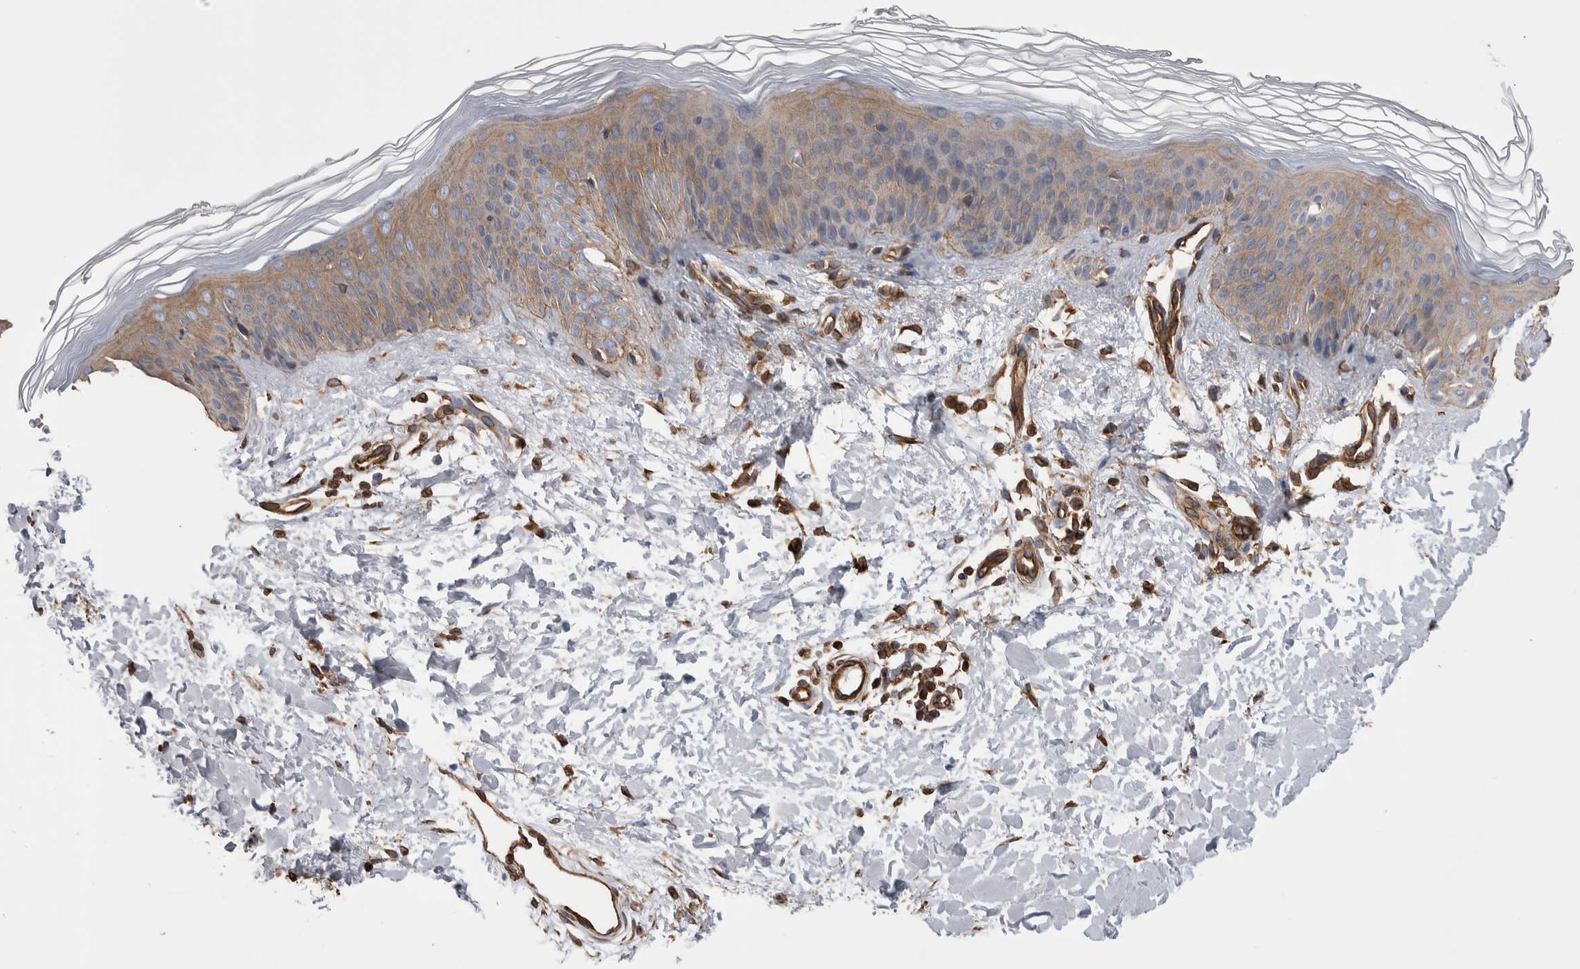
{"staining": {"intensity": "strong", "quantity": ">75%", "location": "cytoplasmic/membranous"}, "tissue": "skin", "cell_type": "Fibroblasts", "image_type": "normal", "snomed": [{"axis": "morphology", "description": "Normal tissue, NOS"}, {"axis": "morphology", "description": "Malignant melanoma, Metastatic site"}, {"axis": "topography", "description": "Skin"}], "caption": "Brown immunohistochemical staining in benign skin demonstrates strong cytoplasmic/membranous positivity in about >75% of fibroblasts.", "gene": "KIF12", "patient": {"sex": "male", "age": 41}}